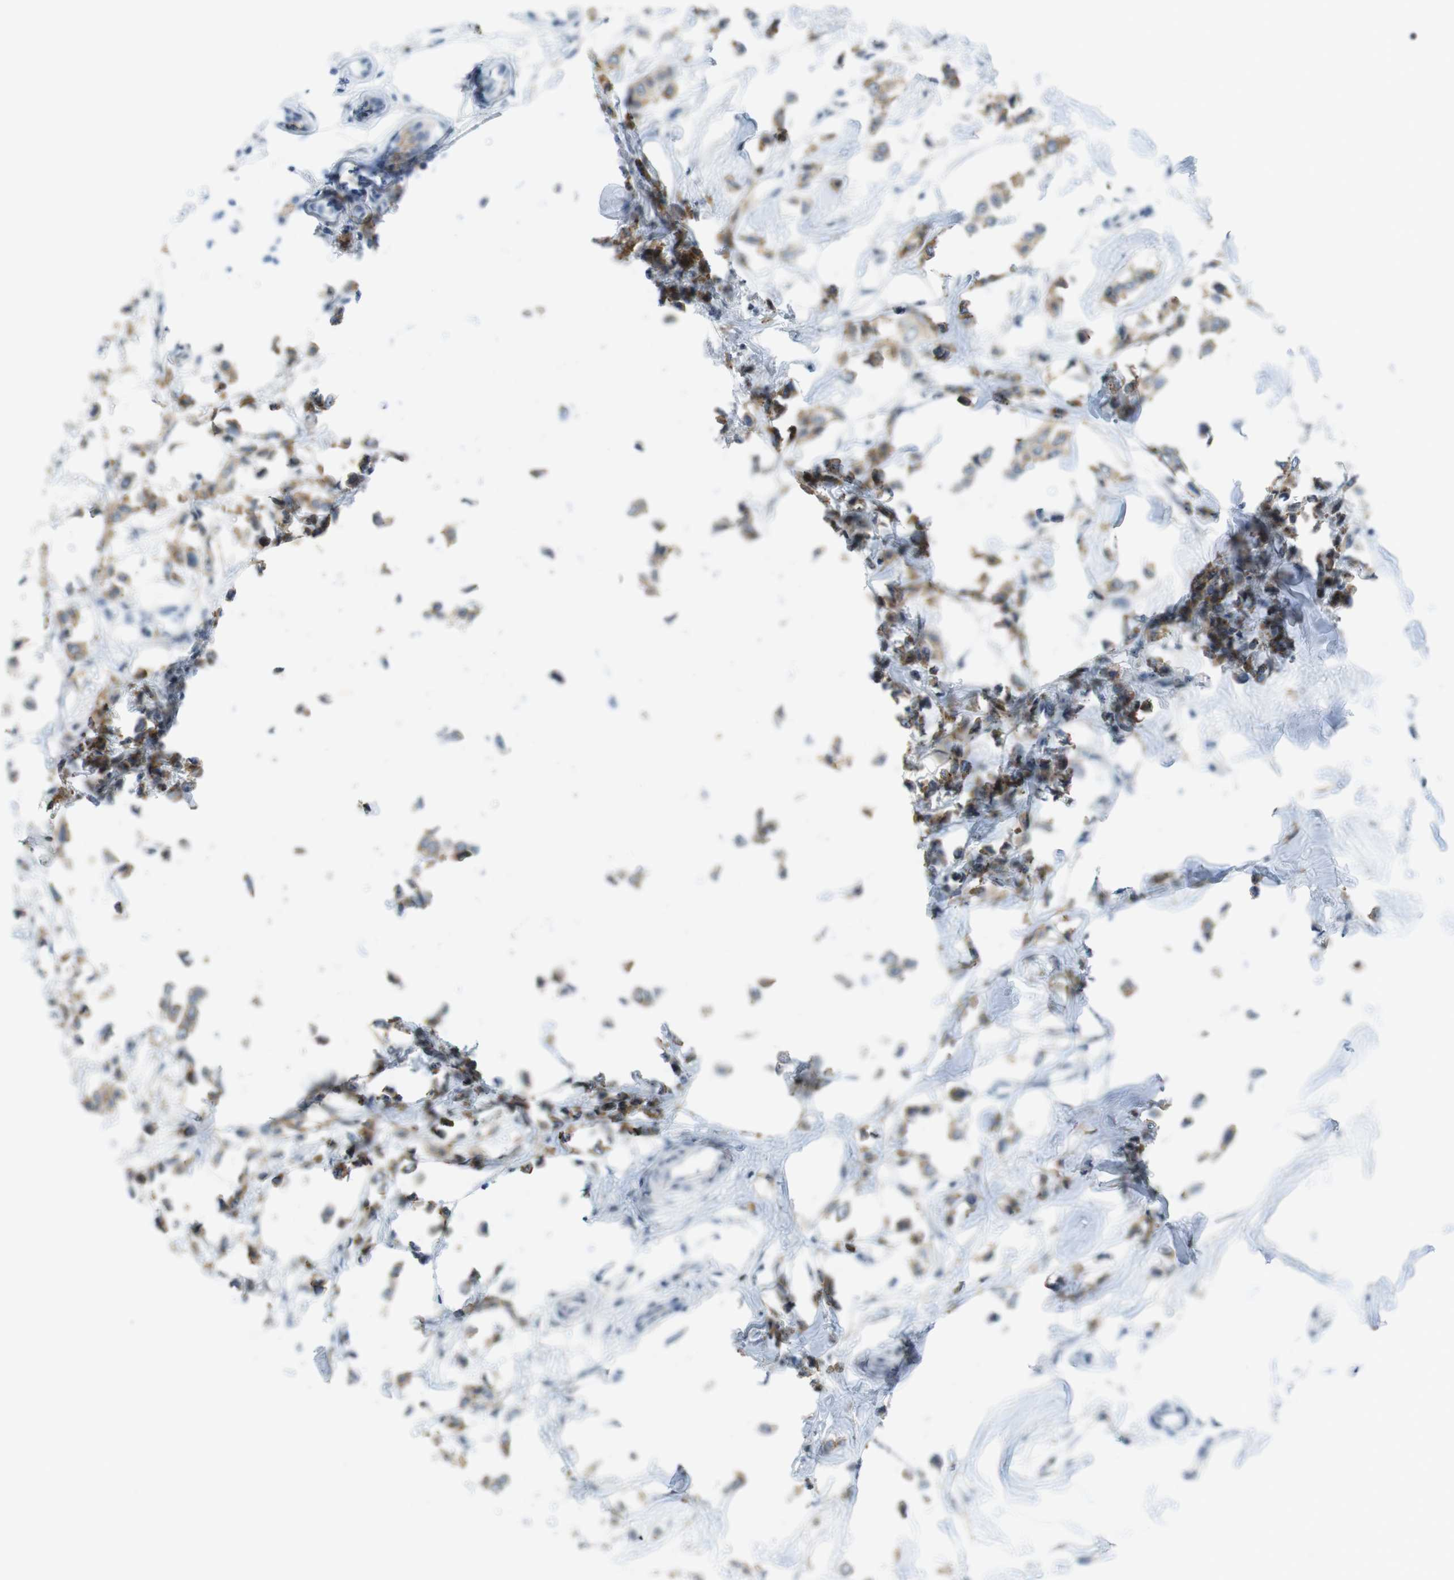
{"staining": {"intensity": "moderate", "quantity": ">75%", "location": "cytoplasmic/membranous"}, "tissue": "breast cancer", "cell_type": "Tumor cells", "image_type": "cancer", "snomed": [{"axis": "morphology", "description": "Lobular carcinoma"}, {"axis": "topography", "description": "Breast"}], "caption": "Tumor cells reveal moderate cytoplasmic/membranous staining in approximately >75% of cells in breast cancer (lobular carcinoma). (DAB (3,3'-diaminobenzidine) IHC with brightfield microscopy, high magnification).", "gene": "TJP3", "patient": {"sex": "female", "age": 51}}